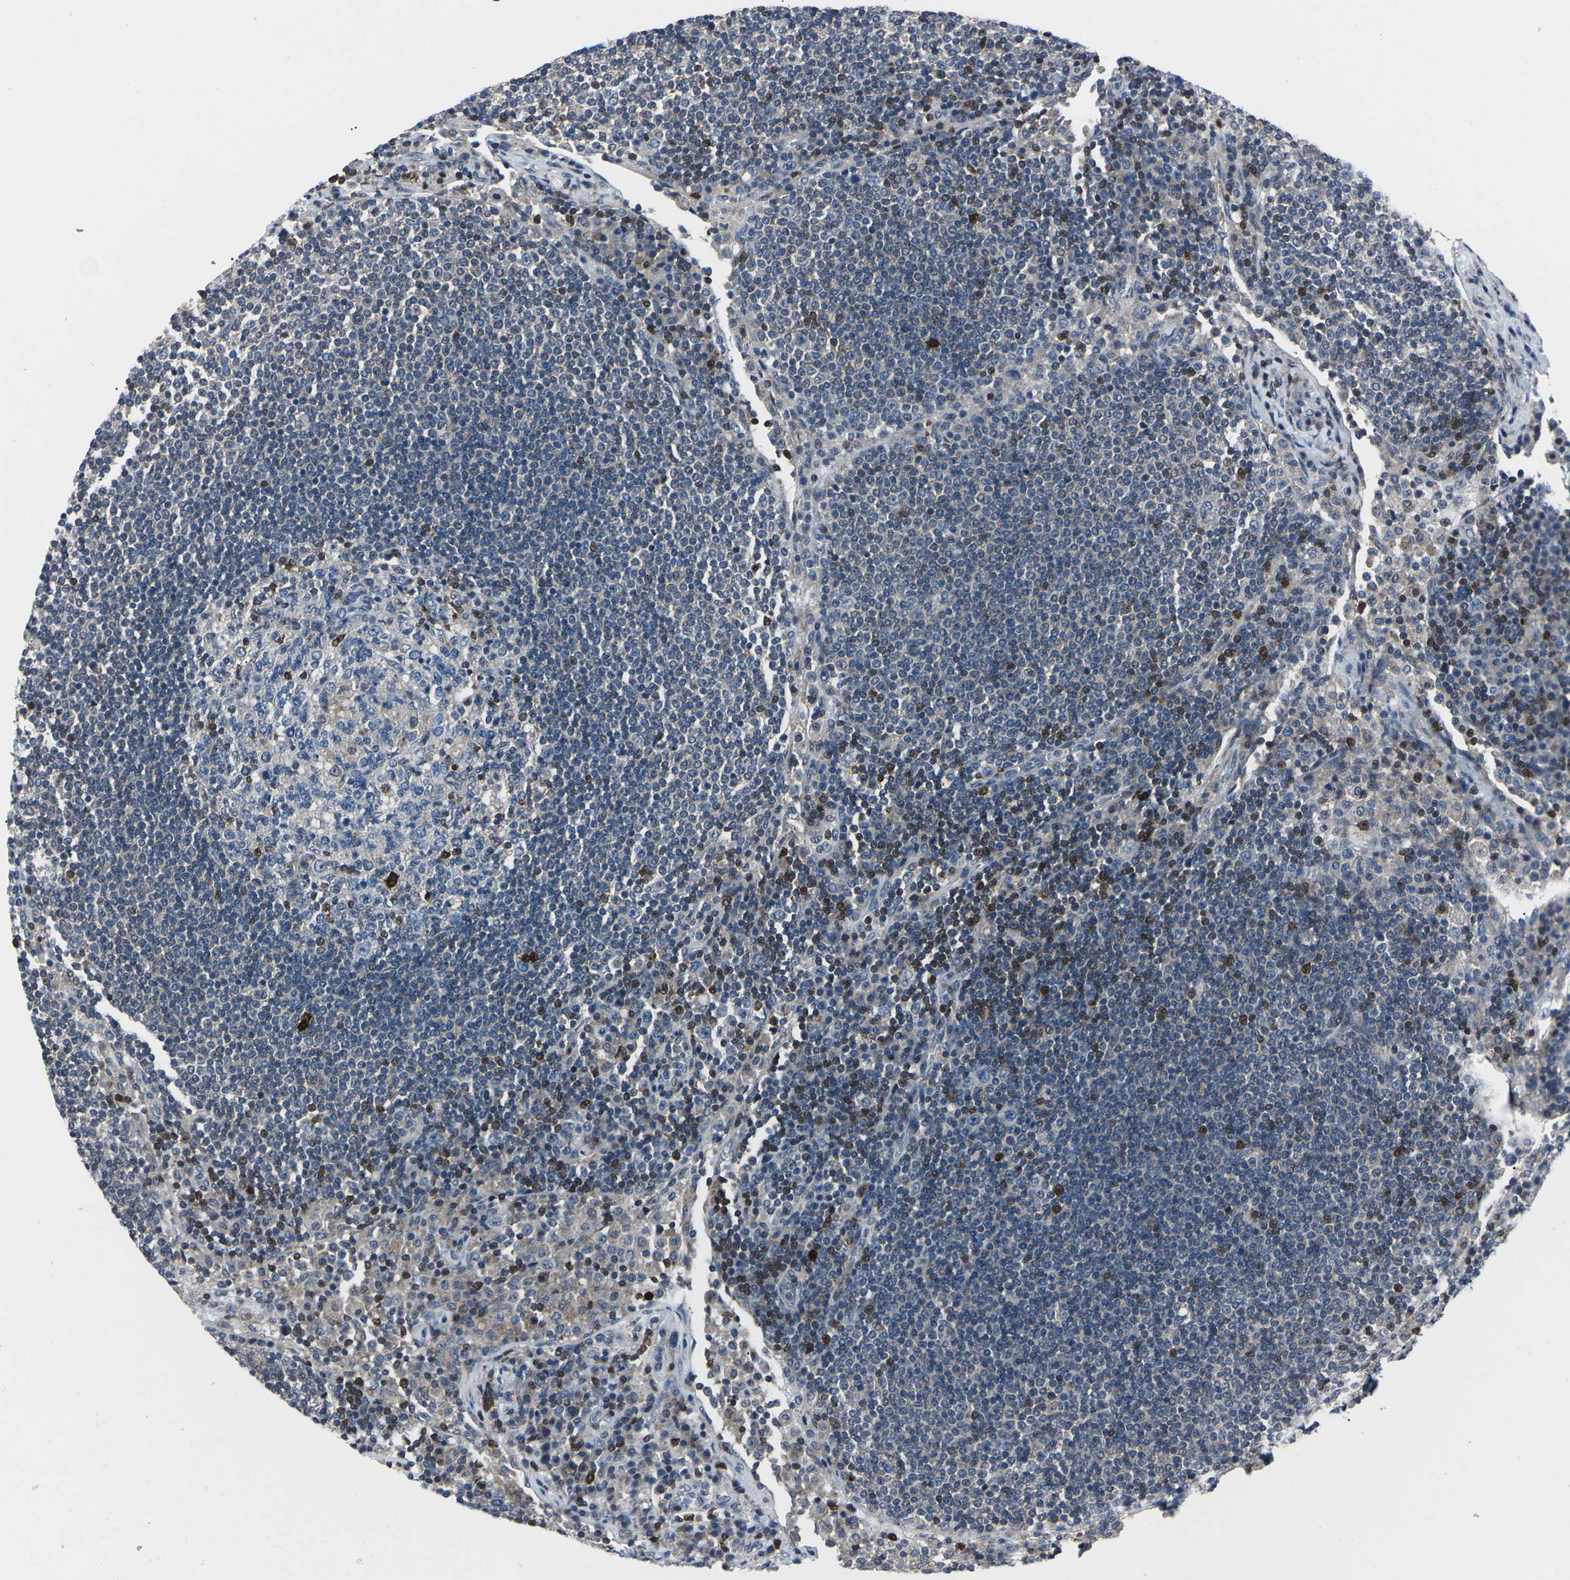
{"staining": {"intensity": "strong", "quantity": "<25%", "location": "nuclear"}, "tissue": "lymph node", "cell_type": "Germinal center cells", "image_type": "normal", "snomed": [{"axis": "morphology", "description": "Normal tissue, NOS"}, {"axis": "topography", "description": "Lymph node"}], "caption": "Lymph node stained with immunohistochemistry (IHC) exhibits strong nuclear staining in about <25% of germinal center cells.", "gene": "STAT4", "patient": {"sex": "female", "age": 53}}